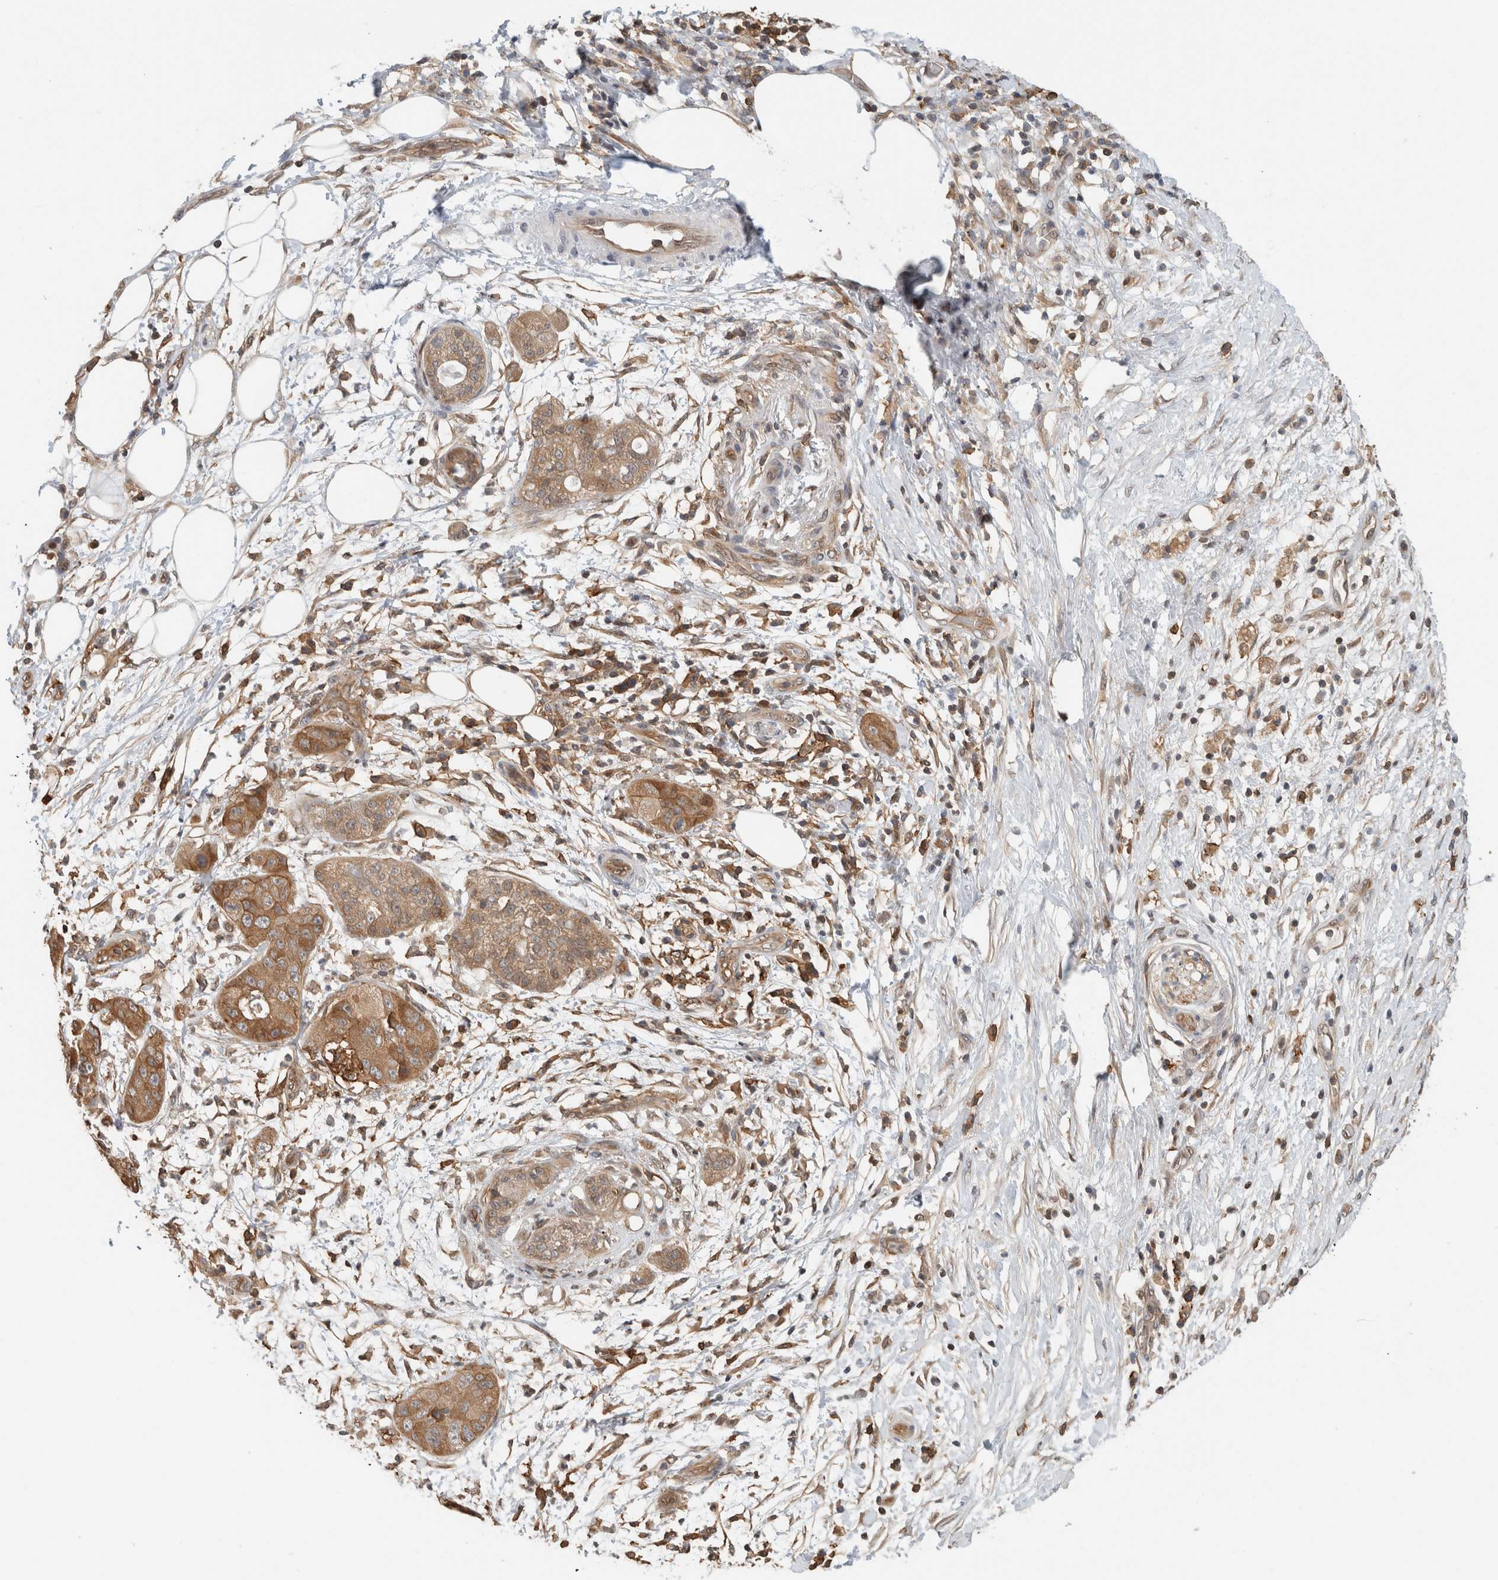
{"staining": {"intensity": "moderate", "quantity": ">75%", "location": "cytoplasmic/membranous"}, "tissue": "pancreatic cancer", "cell_type": "Tumor cells", "image_type": "cancer", "snomed": [{"axis": "morphology", "description": "Adenocarcinoma, NOS"}, {"axis": "topography", "description": "Pancreas"}], "caption": "The micrograph exhibits a brown stain indicating the presence of a protein in the cytoplasmic/membranous of tumor cells in pancreatic adenocarcinoma.", "gene": "PFDN4", "patient": {"sex": "female", "age": 78}}